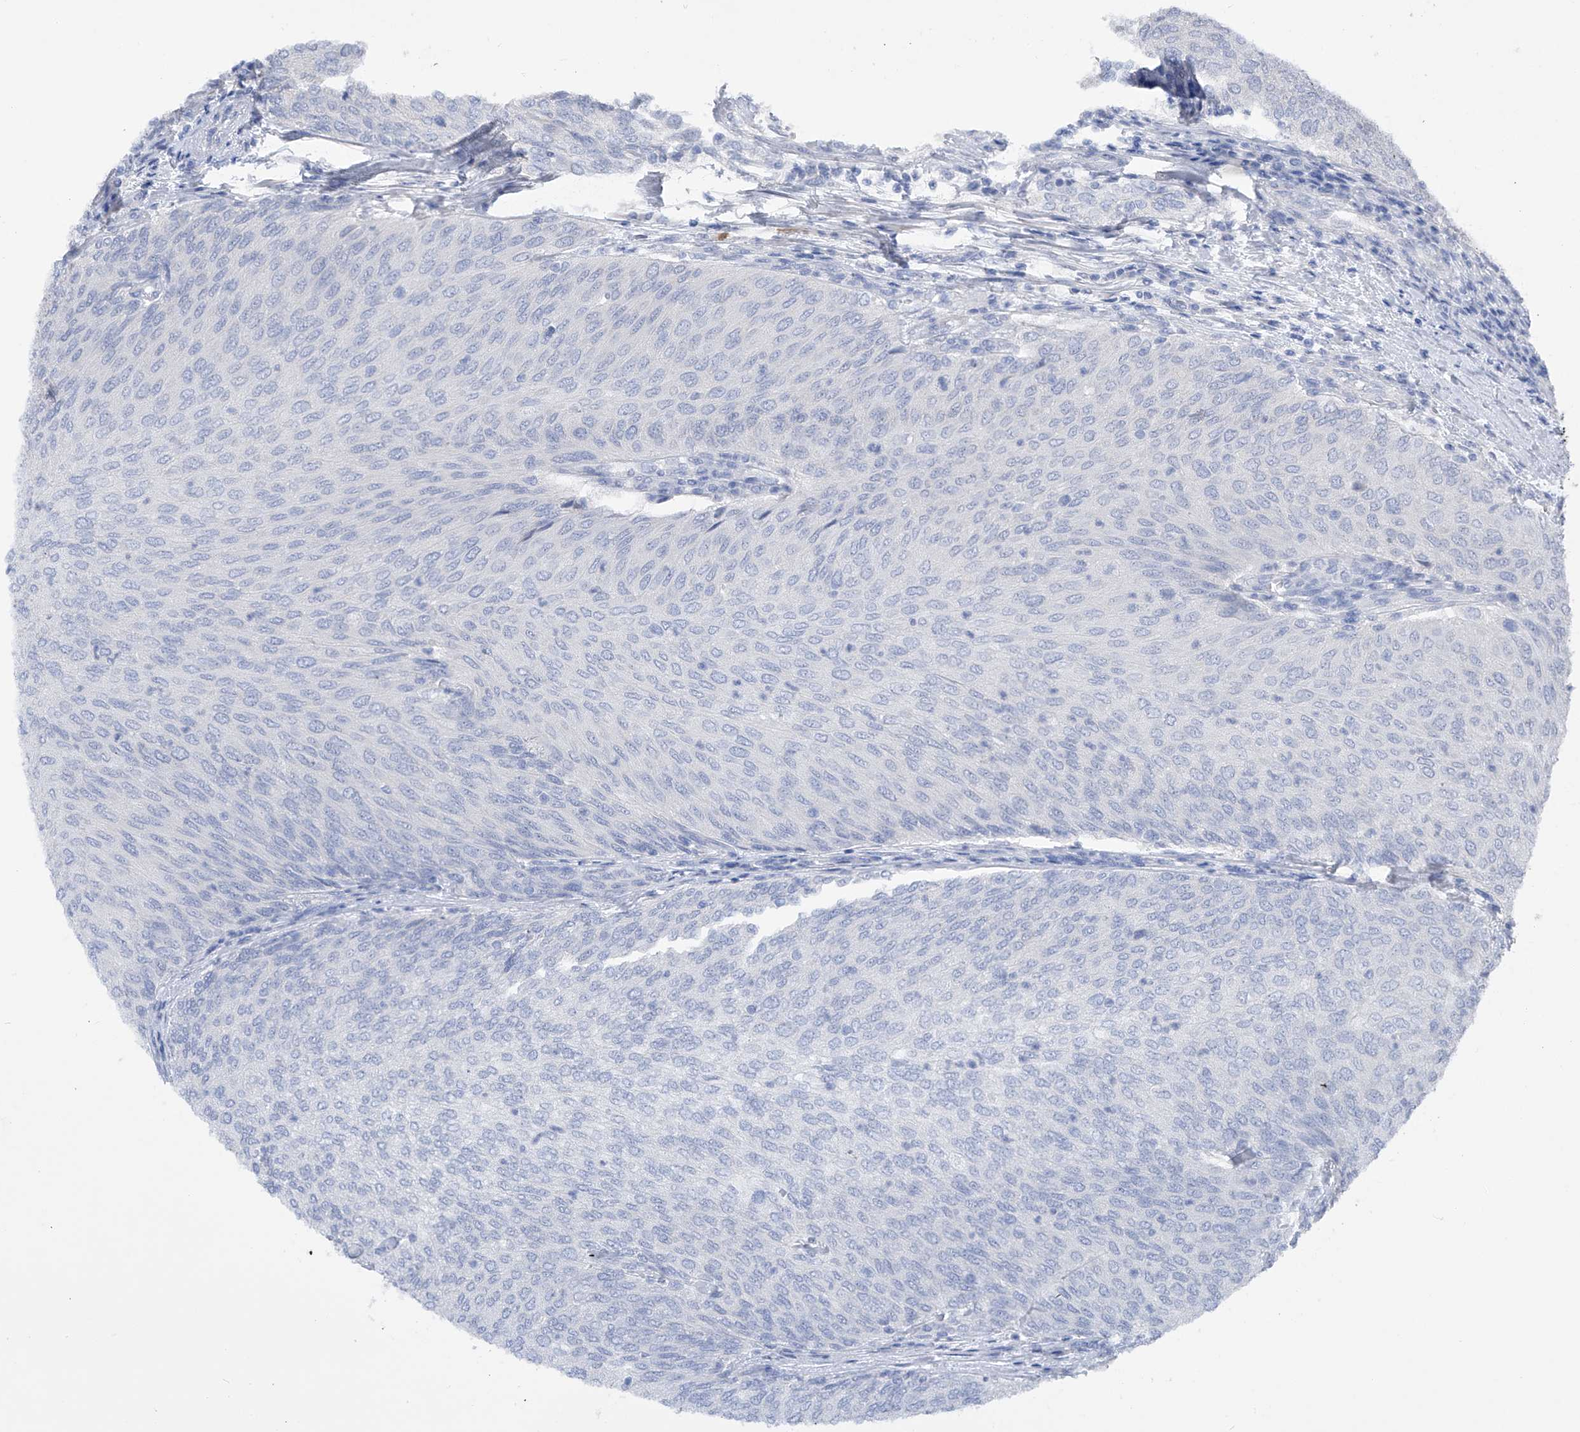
{"staining": {"intensity": "negative", "quantity": "none", "location": "none"}, "tissue": "urothelial cancer", "cell_type": "Tumor cells", "image_type": "cancer", "snomed": [{"axis": "morphology", "description": "Urothelial carcinoma, Low grade"}, {"axis": "topography", "description": "Urinary bladder"}], "caption": "Immunohistochemical staining of urothelial cancer demonstrates no significant positivity in tumor cells.", "gene": "ADRA1A", "patient": {"sex": "female", "age": 79}}